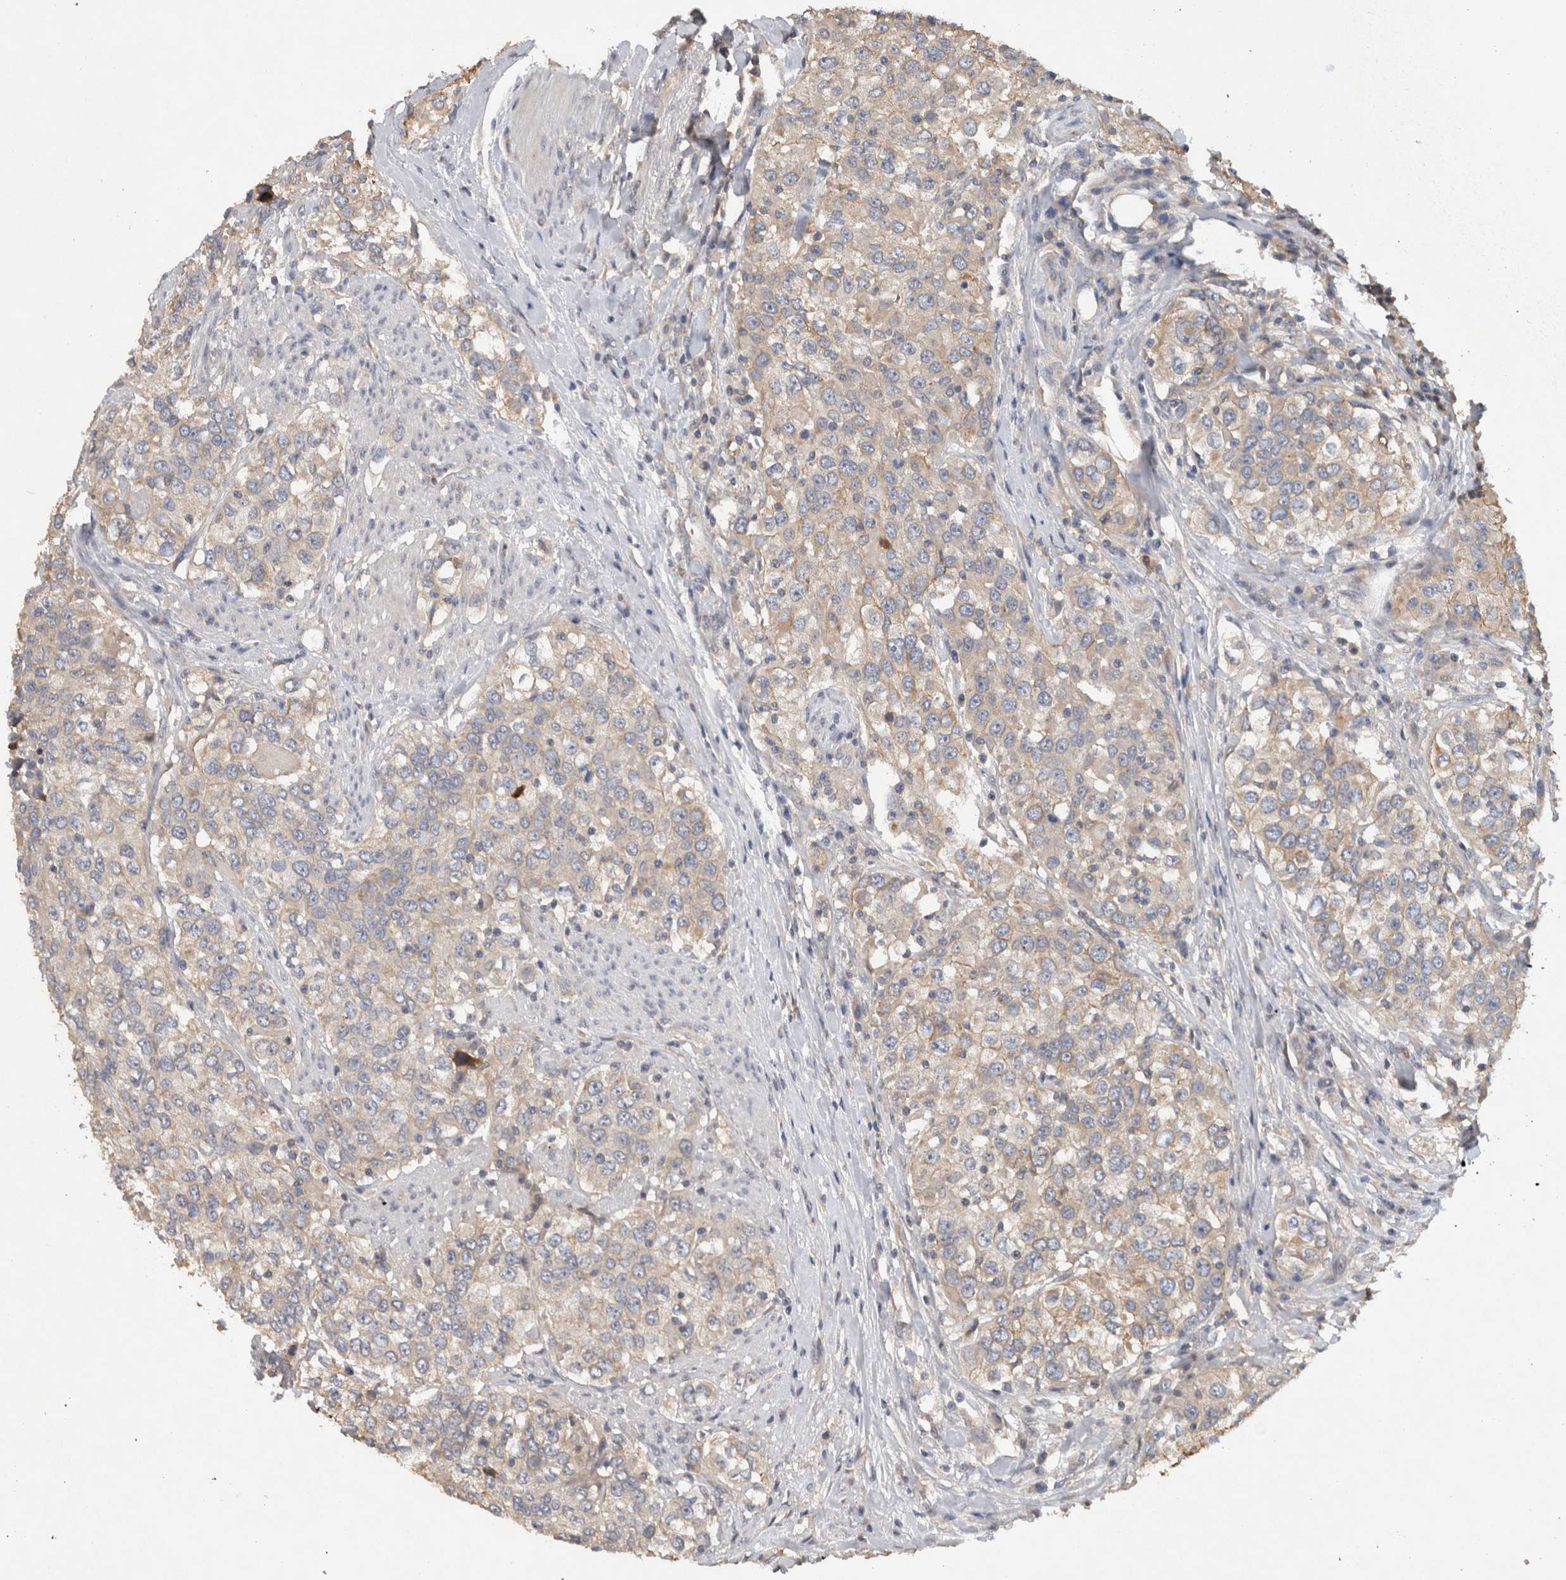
{"staining": {"intensity": "weak", "quantity": "25%-75%", "location": "cytoplasmic/membranous"}, "tissue": "urothelial cancer", "cell_type": "Tumor cells", "image_type": "cancer", "snomed": [{"axis": "morphology", "description": "Urothelial carcinoma, High grade"}, {"axis": "topography", "description": "Urinary bladder"}], "caption": "A photomicrograph showing weak cytoplasmic/membranous staining in about 25%-75% of tumor cells in high-grade urothelial carcinoma, as visualized by brown immunohistochemical staining.", "gene": "HEXD", "patient": {"sex": "female", "age": 80}}